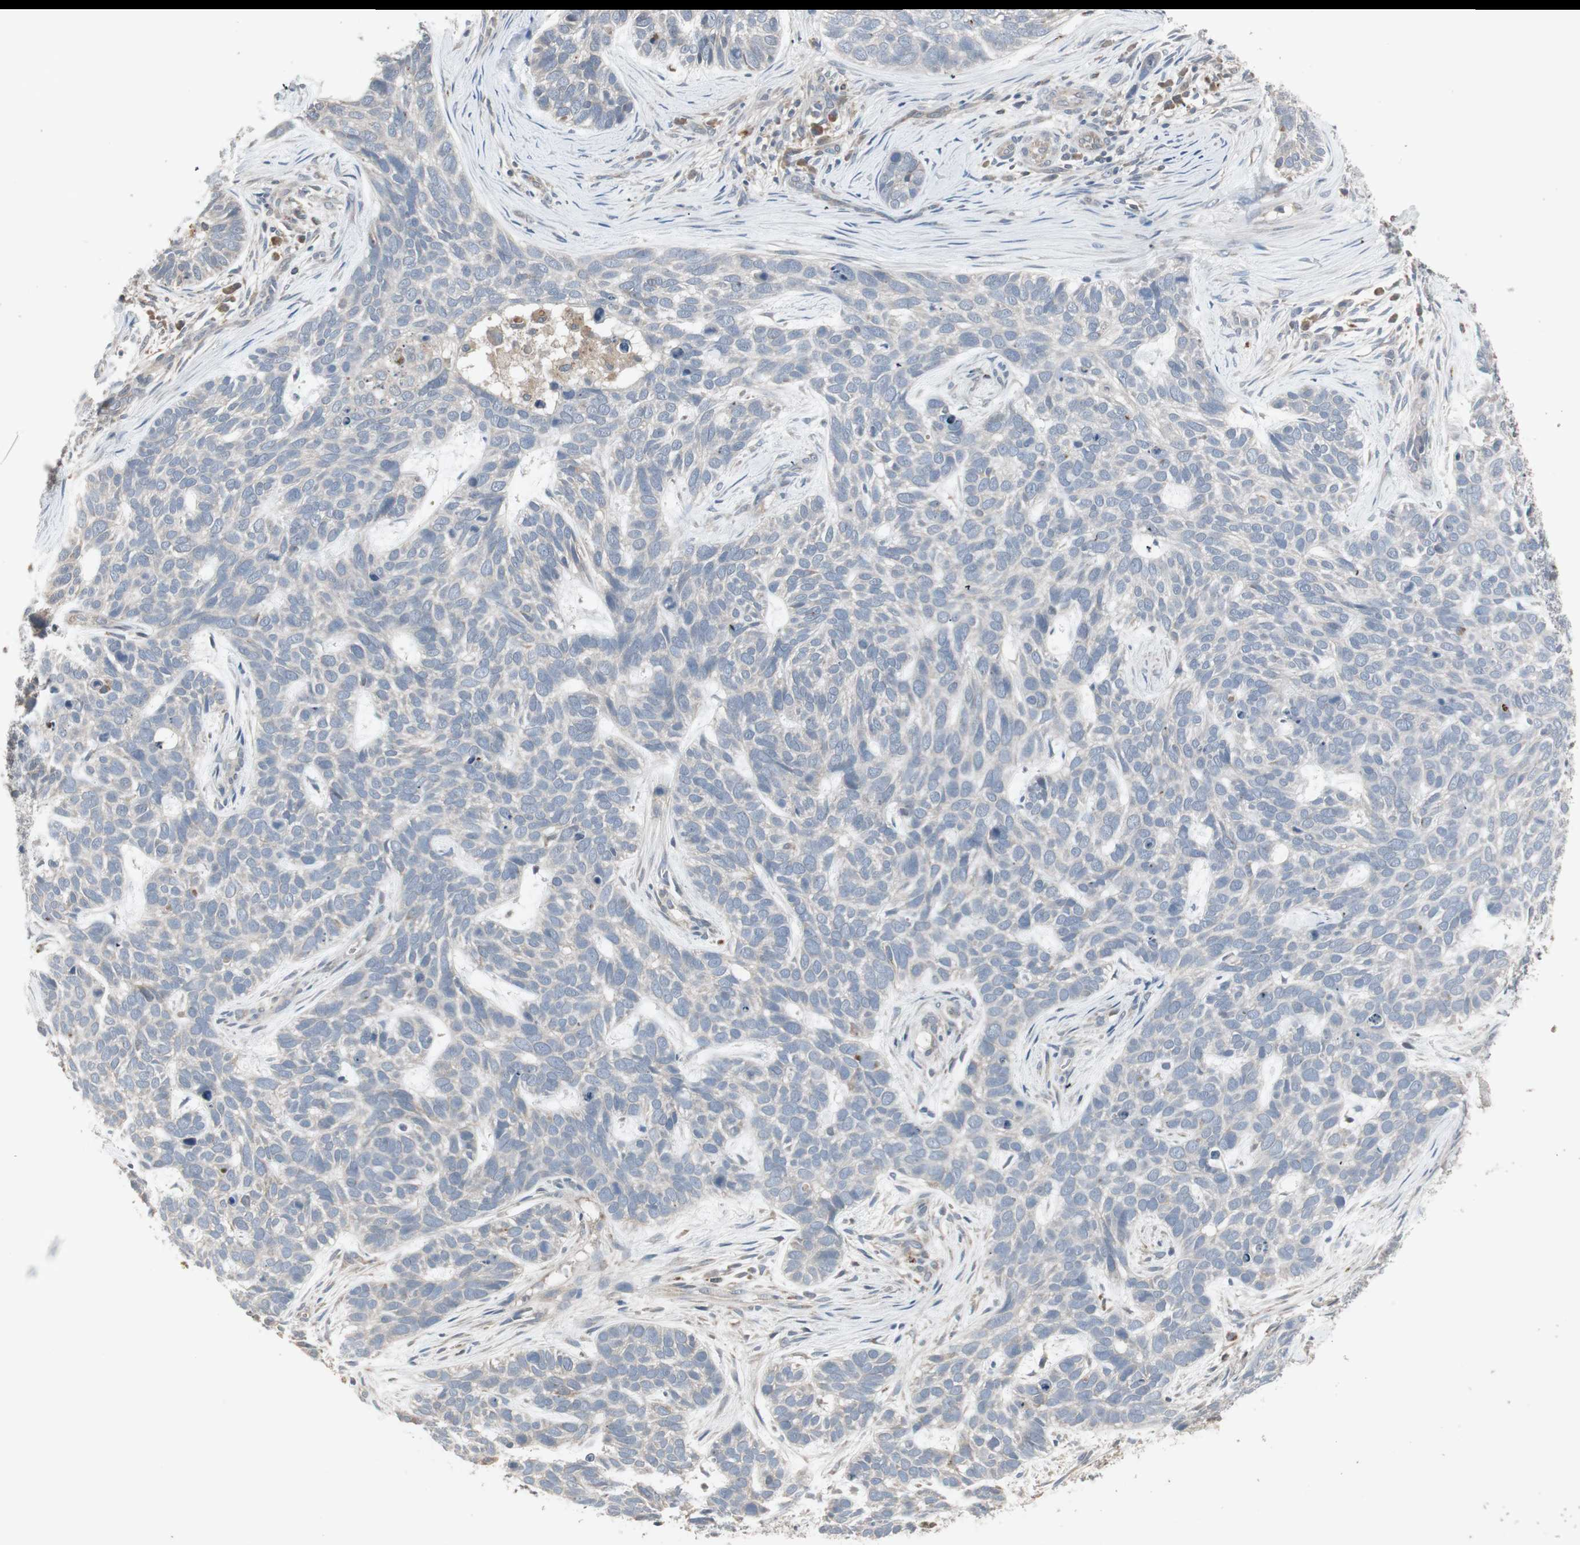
{"staining": {"intensity": "negative", "quantity": "none", "location": "none"}, "tissue": "skin cancer", "cell_type": "Tumor cells", "image_type": "cancer", "snomed": [{"axis": "morphology", "description": "Basal cell carcinoma"}, {"axis": "topography", "description": "Skin"}], "caption": "There is no significant positivity in tumor cells of skin basal cell carcinoma.", "gene": "JMJD7-PLA2G4B", "patient": {"sex": "male", "age": 87}}